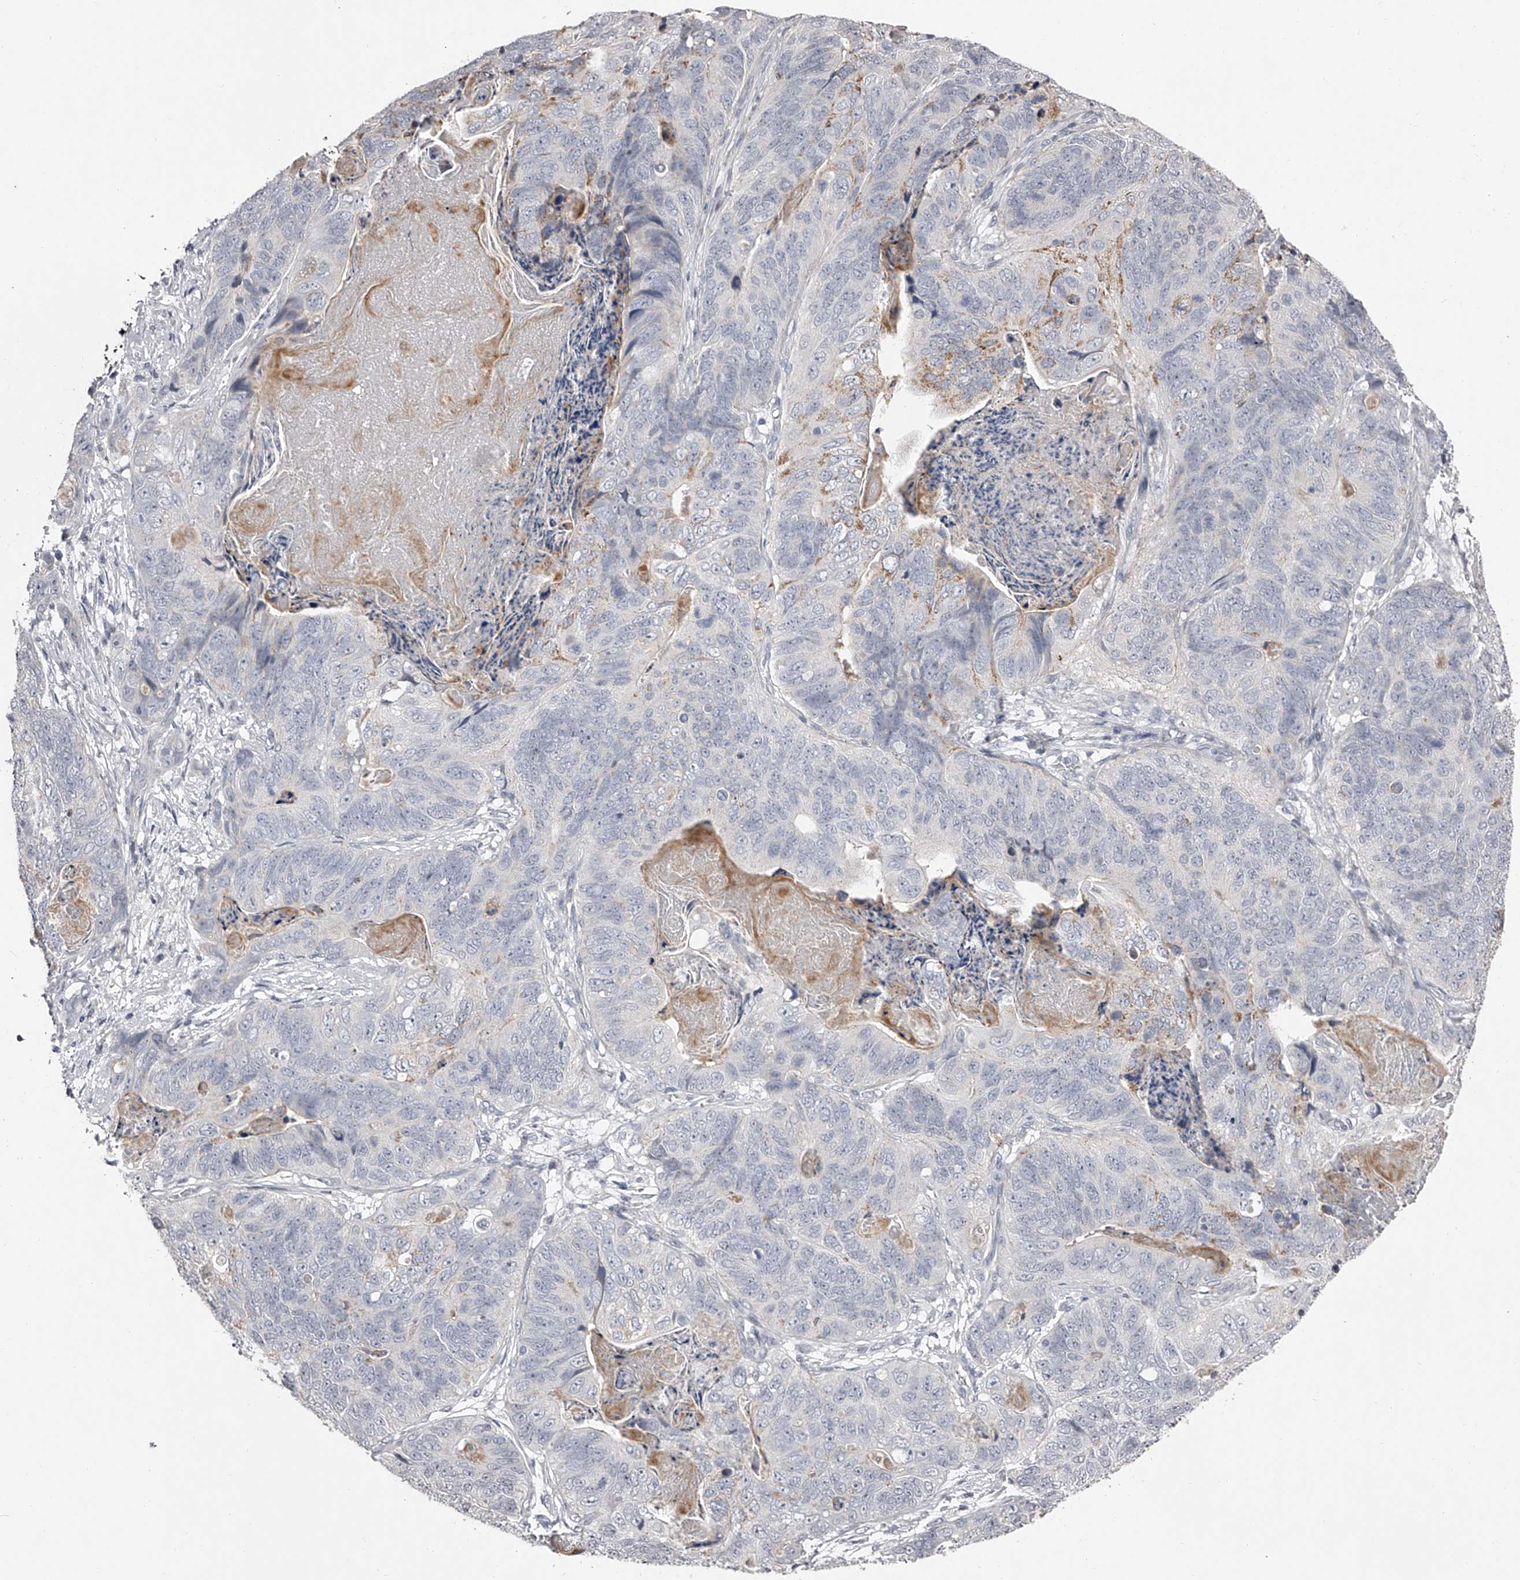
{"staining": {"intensity": "negative", "quantity": "none", "location": "none"}, "tissue": "stomach cancer", "cell_type": "Tumor cells", "image_type": "cancer", "snomed": [{"axis": "morphology", "description": "Normal tissue, NOS"}, {"axis": "morphology", "description": "Adenocarcinoma, NOS"}, {"axis": "topography", "description": "Stomach"}], "caption": "Tumor cells show no significant staining in adenocarcinoma (stomach).", "gene": "NT5DC1", "patient": {"sex": "female", "age": 89}}